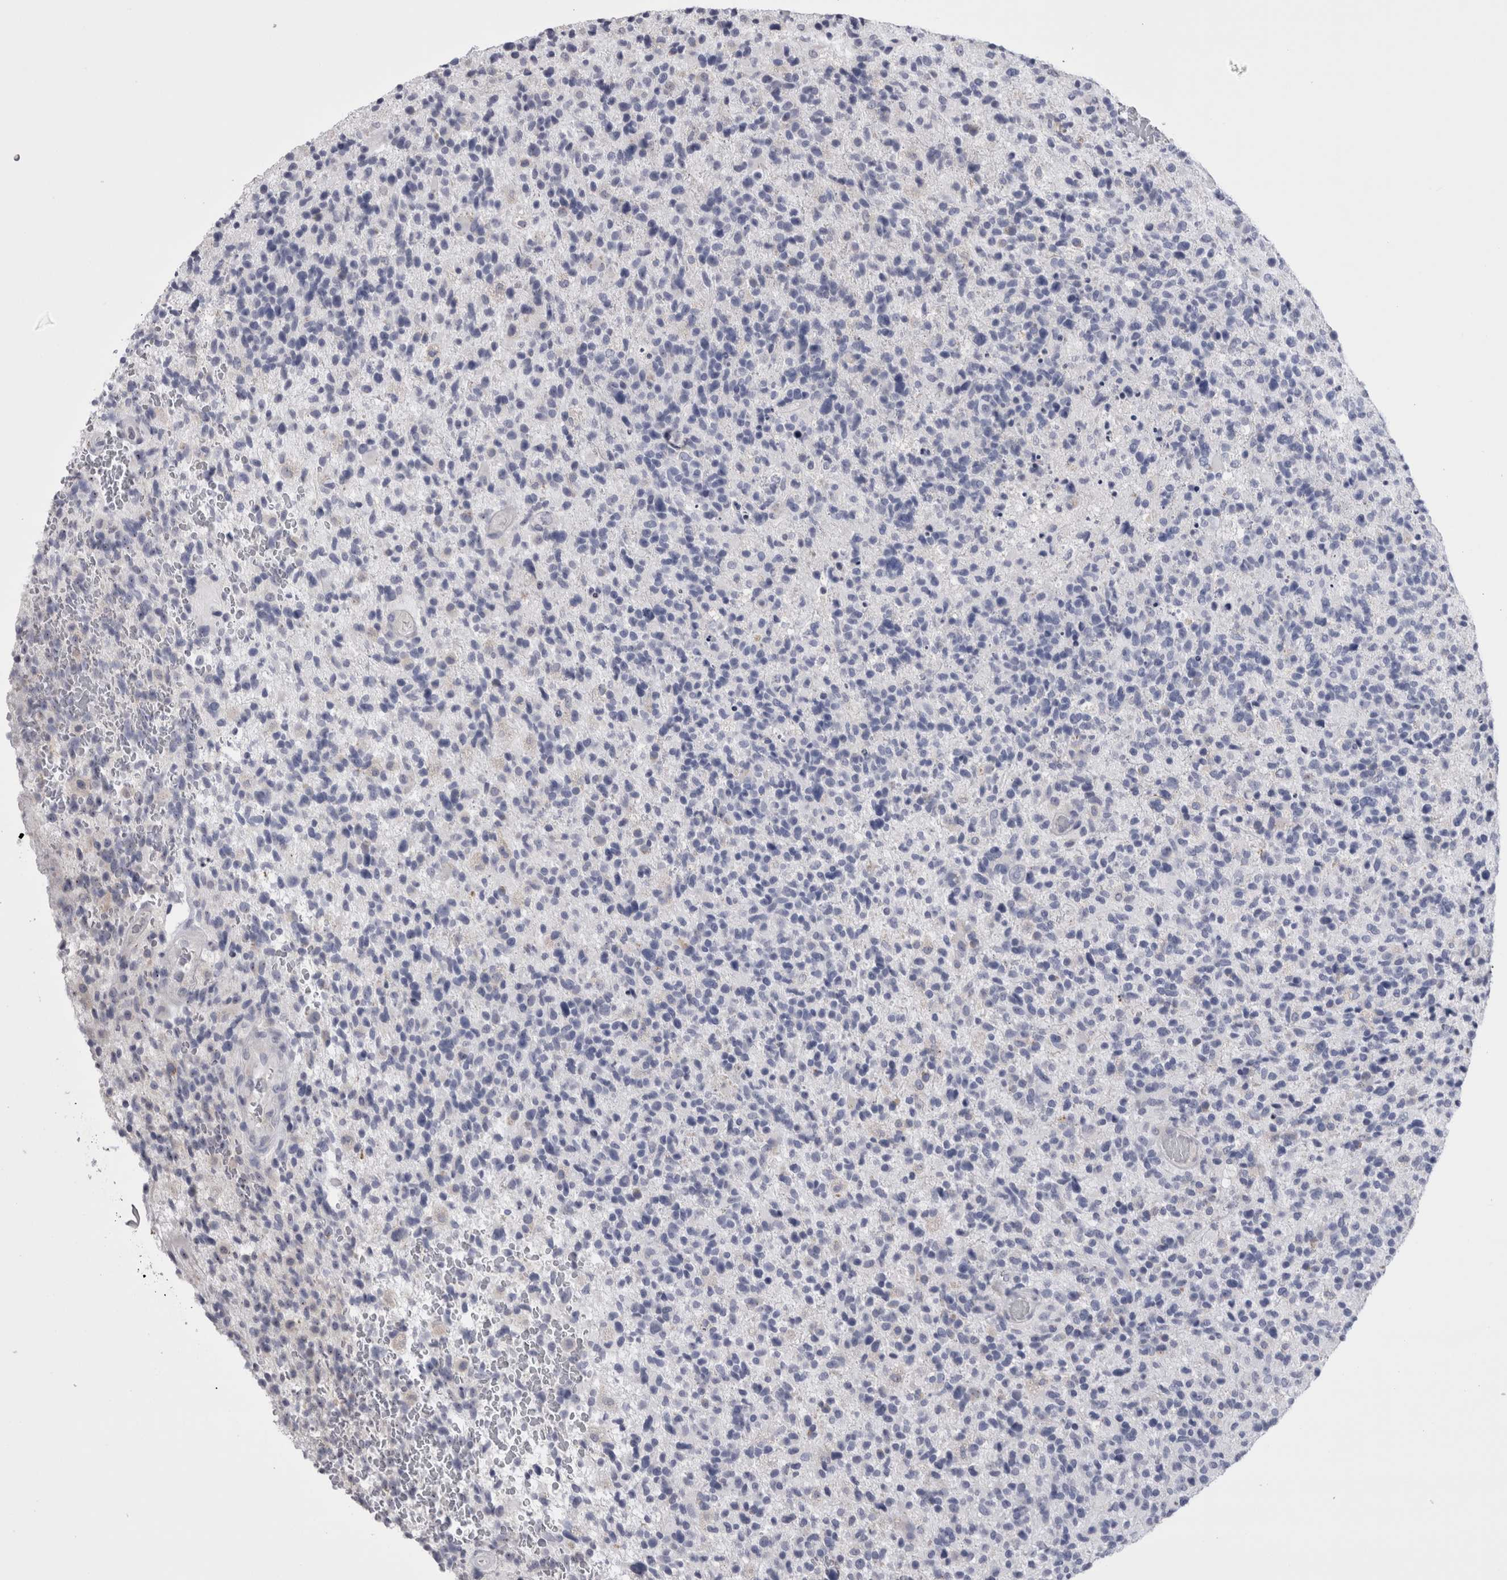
{"staining": {"intensity": "negative", "quantity": "none", "location": "none"}, "tissue": "glioma", "cell_type": "Tumor cells", "image_type": "cancer", "snomed": [{"axis": "morphology", "description": "Glioma, malignant, High grade"}, {"axis": "topography", "description": "Brain"}], "caption": "DAB immunohistochemical staining of human glioma displays no significant positivity in tumor cells. (Stains: DAB immunohistochemistry with hematoxylin counter stain, Microscopy: brightfield microscopy at high magnification).", "gene": "PWP2", "patient": {"sex": "male", "age": 72}}